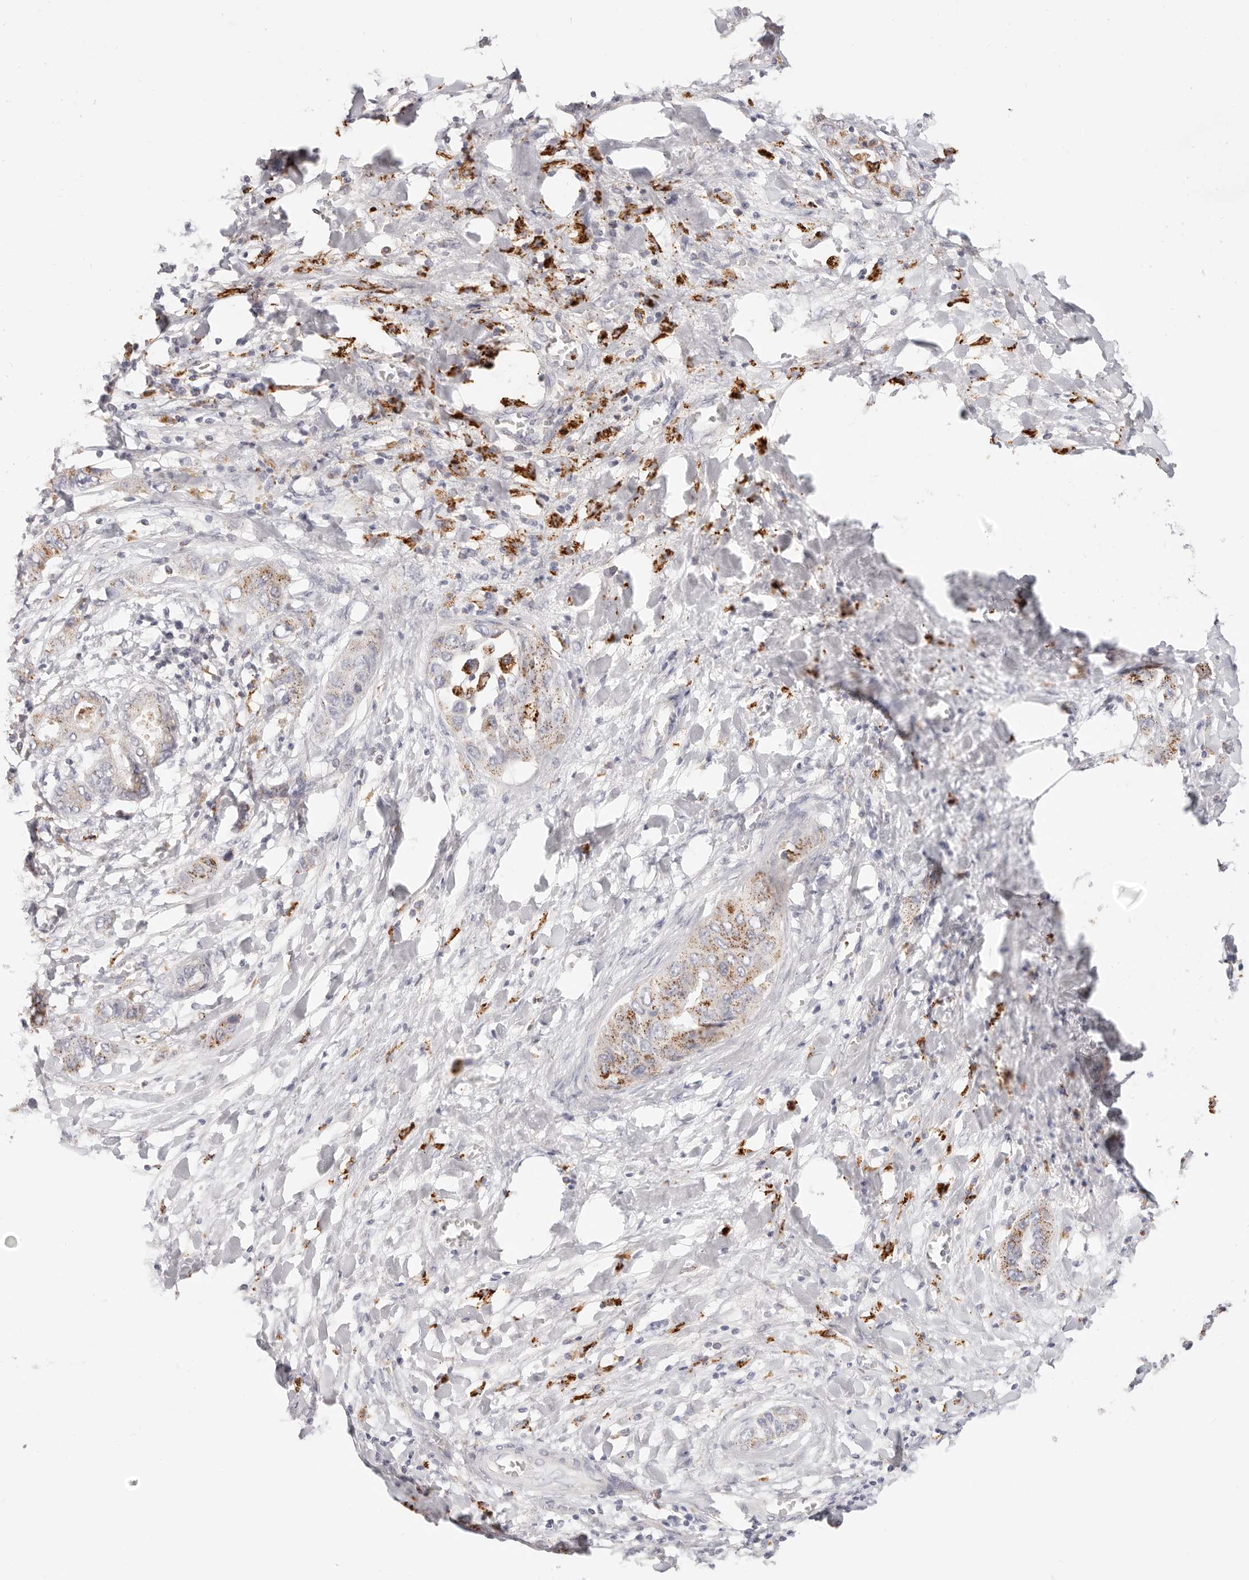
{"staining": {"intensity": "moderate", "quantity": "25%-75%", "location": "cytoplasmic/membranous"}, "tissue": "liver cancer", "cell_type": "Tumor cells", "image_type": "cancer", "snomed": [{"axis": "morphology", "description": "Cholangiocarcinoma"}, {"axis": "topography", "description": "Liver"}], "caption": "A brown stain shows moderate cytoplasmic/membranous expression of a protein in liver cancer (cholangiocarcinoma) tumor cells. Immunohistochemistry (ihc) stains the protein in brown and the nuclei are stained blue.", "gene": "STKLD1", "patient": {"sex": "female", "age": 52}}